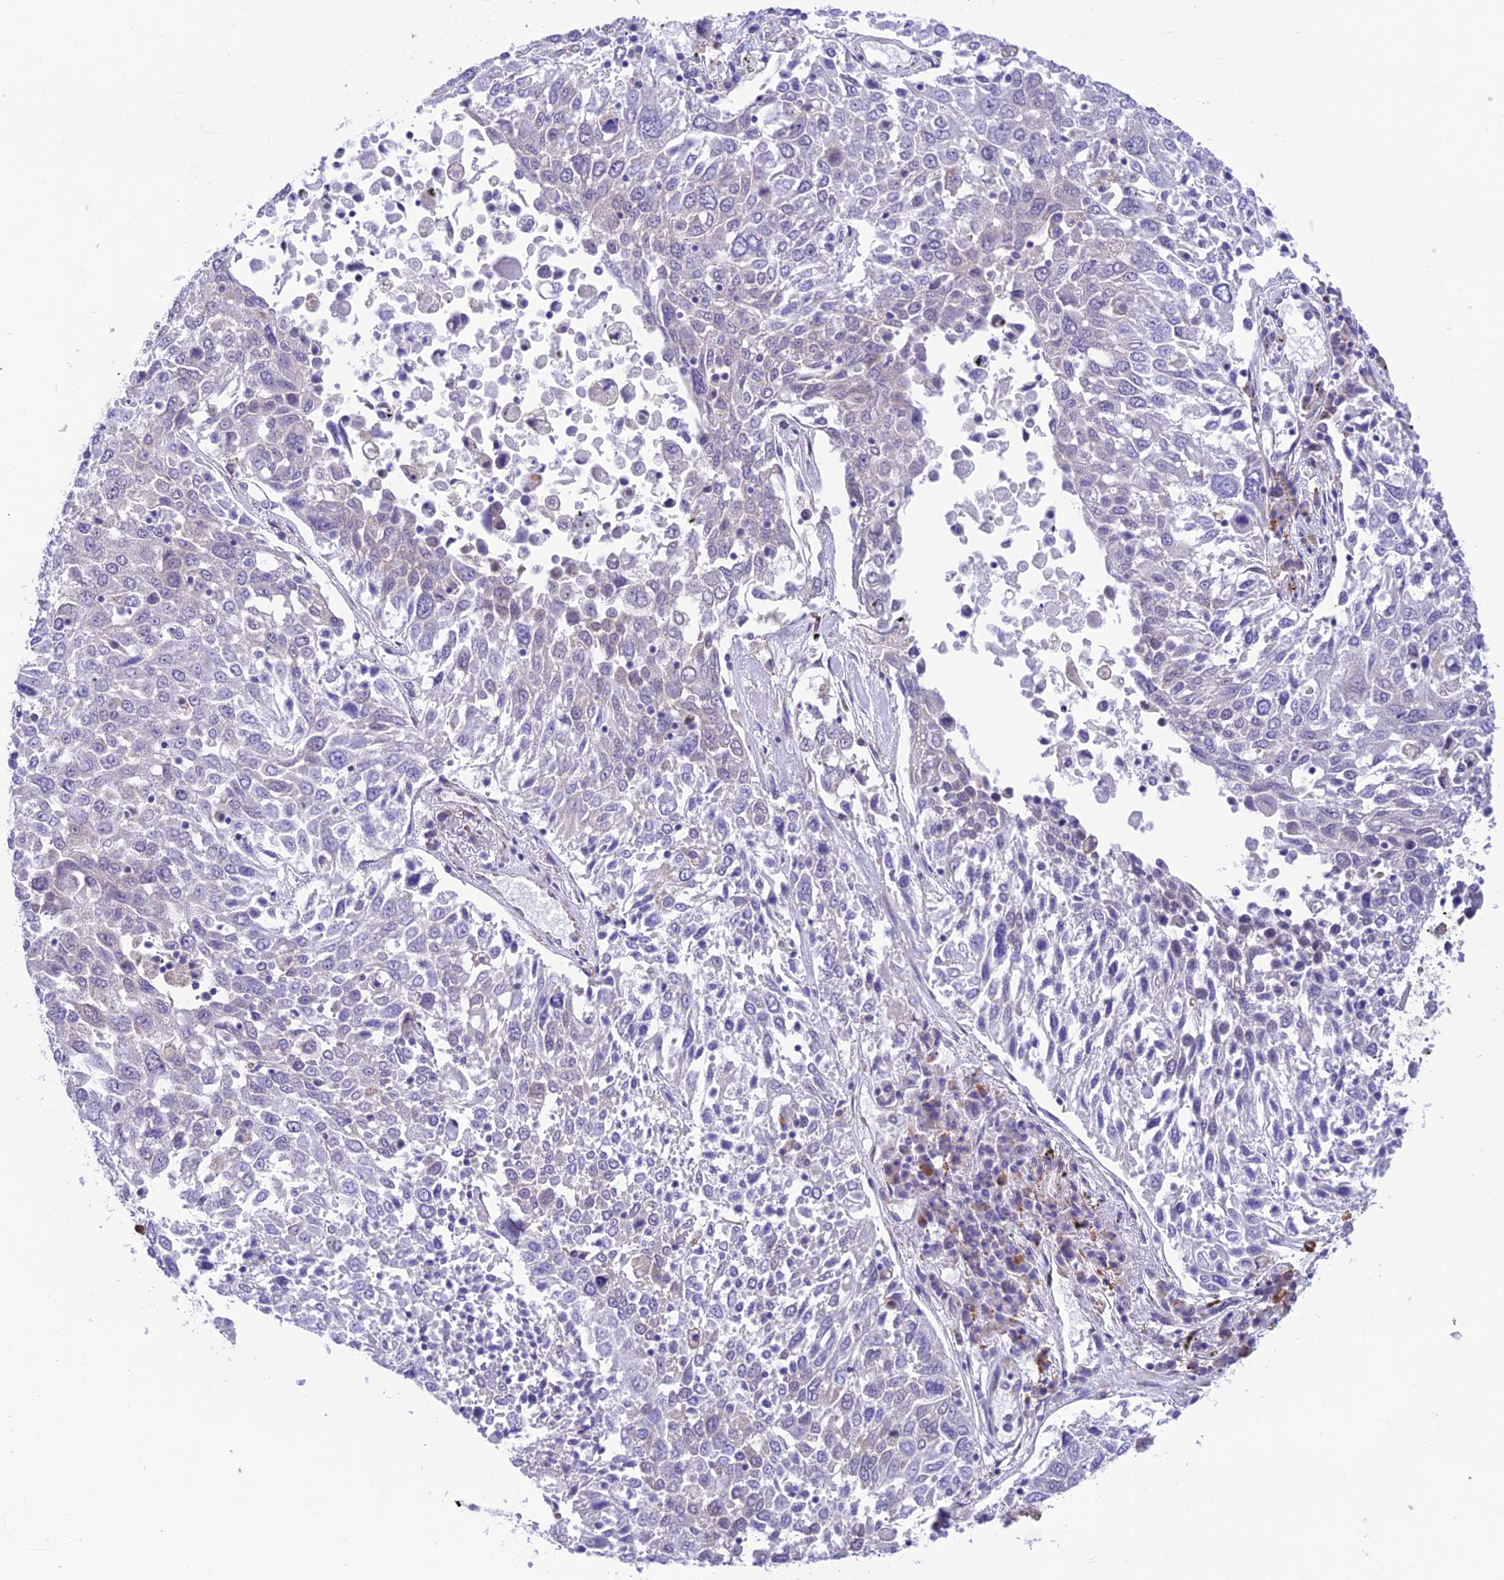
{"staining": {"intensity": "negative", "quantity": "none", "location": "none"}, "tissue": "lung cancer", "cell_type": "Tumor cells", "image_type": "cancer", "snomed": [{"axis": "morphology", "description": "Squamous cell carcinoma, NOS"}, {"axis": "topography", "description": "Lung"}], "caption": "IHC of human lung squamous cell carcinoma shows no expression in tumor cells. The staining was performed using DAB to visualize the protein expression in brown, while the nuclei were stained in blue with hematoxylin (Magnification: 20x).", "gene": "RNF126", "patient": {"sex": "male", "age": 65}}